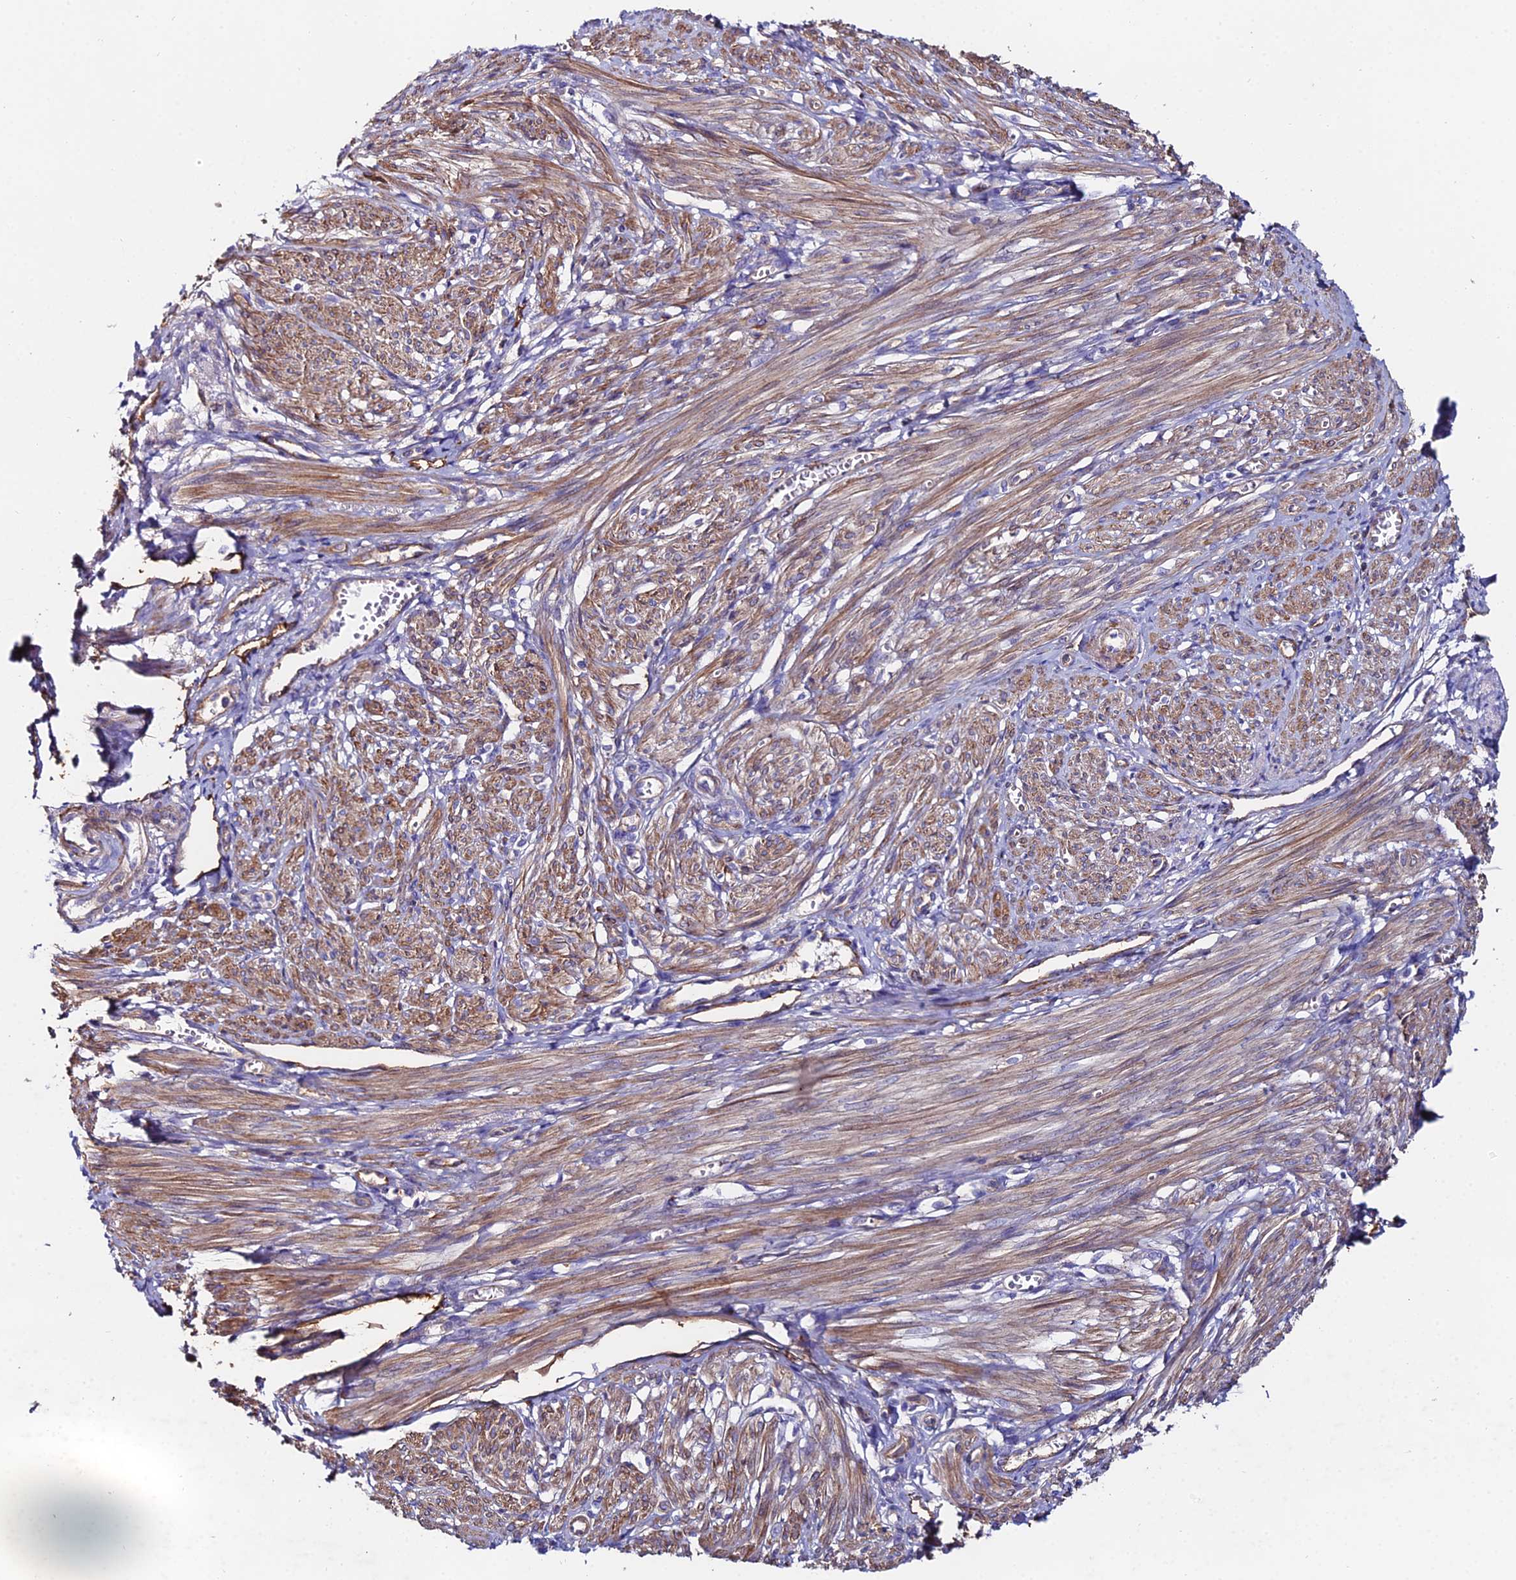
{"staining": {"intensity": "moderate", "quantity": "25%-75%", "location": "cytoplasmic/membranous"}, "tissue": "smooth muscle", "cell_type": "Smooth muscle cells", "image_type": "normal", "snomed": [{"axis": "morphology", "description": "Normal tissue, NOS"}, {"axis": "topography", "description": "Smooth muscle"}], "caption": "Immunohistochemistry (IHC) (DAB) staining of unremarkable smooth muscle reveals moderate cytoplasmic/membranous protein staining in about 25%-75% of smooth muscle cells. The protein is stained brown, and the nuclei are stained in blue (DAB IHC with brightfield microscopy, high magnification).", "gene": "C6", "patient": {"sex": "female", "age": 39}}